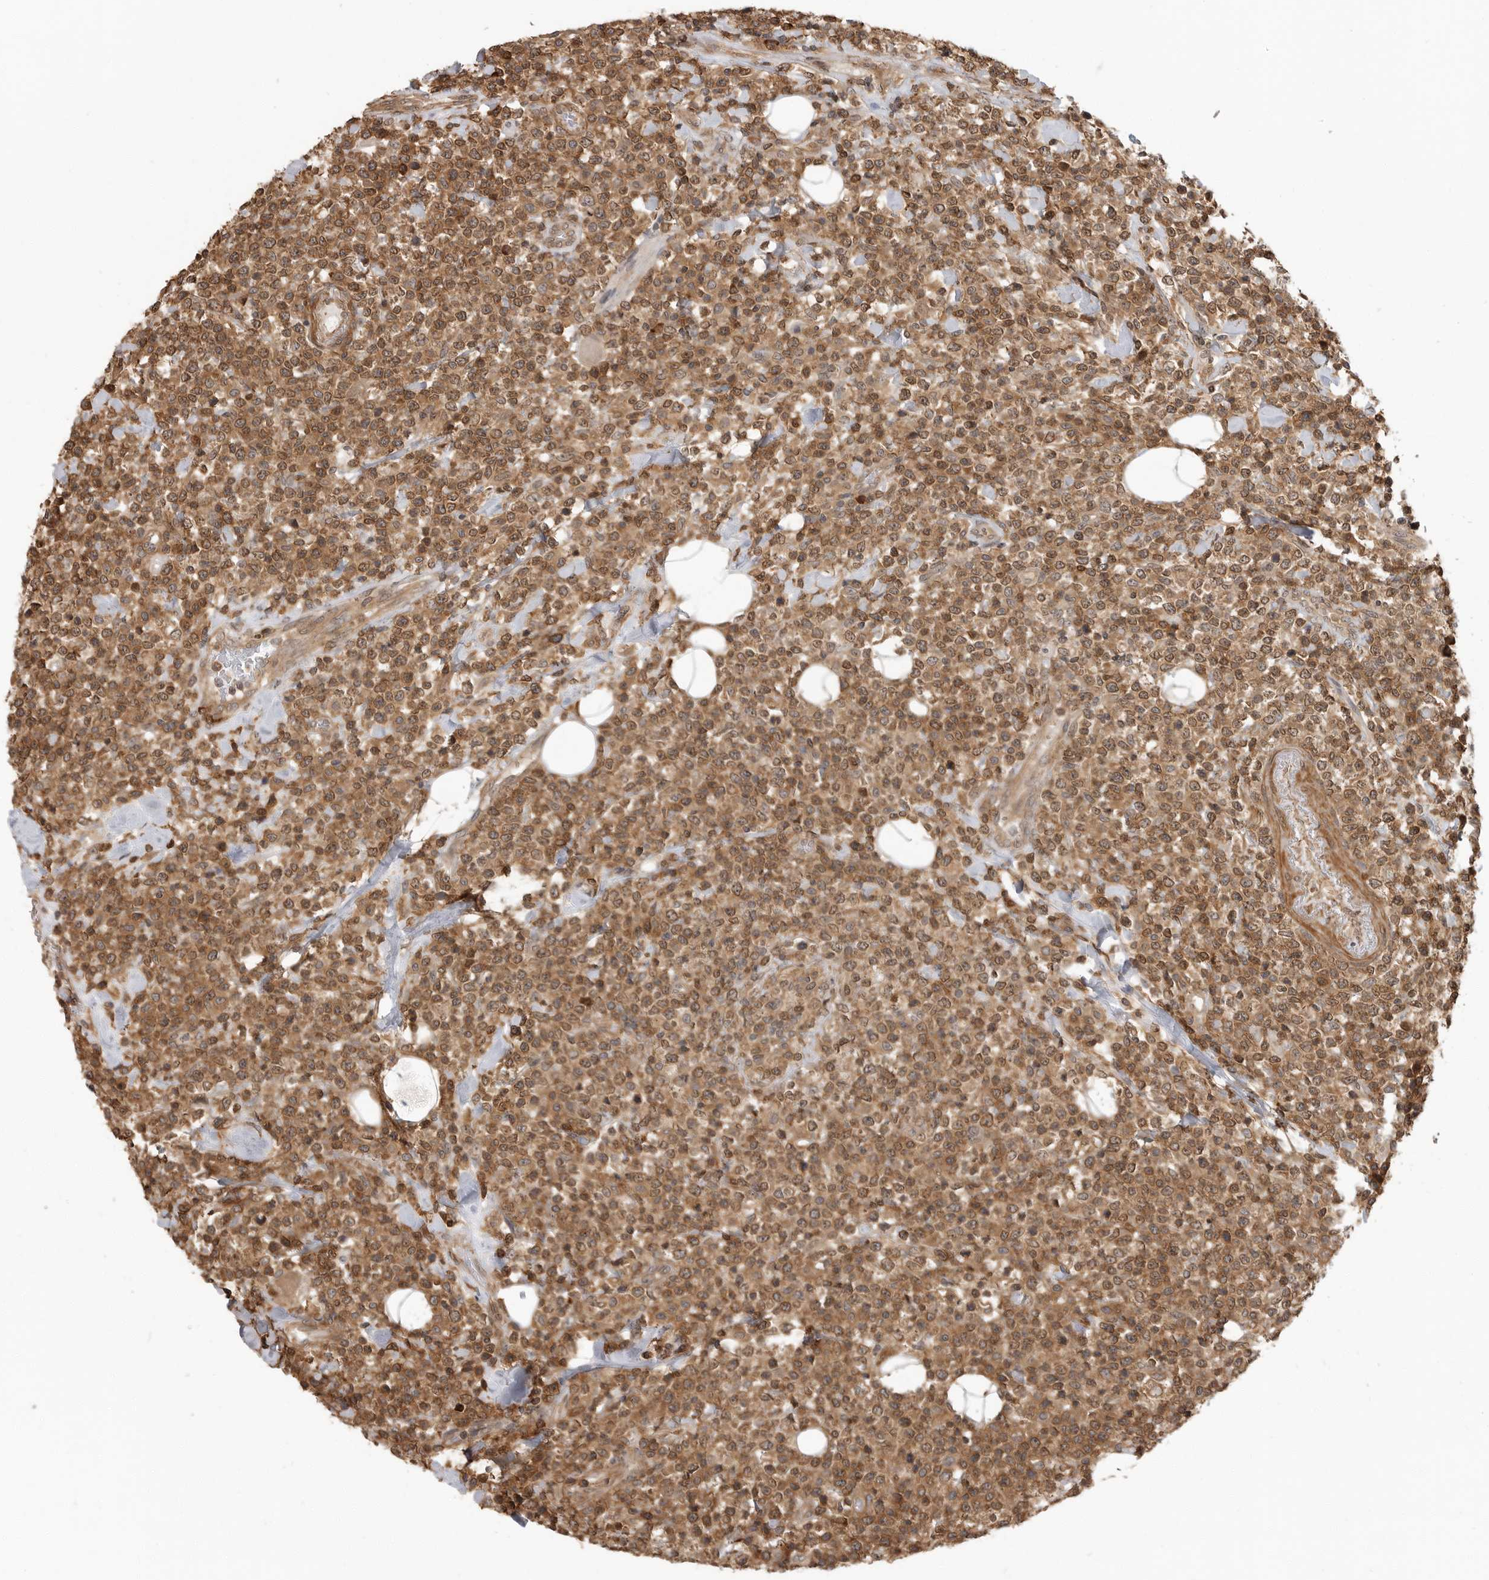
{"staining": {"intensity": "moderate", "quantity": ">75%", "location": "cytoplasmic/membranous,nuclear"}, "tissue": "lymphoma", "cell_type": "Tumor cells", "image_type": "cancer", "snomed": [{"axis": "morphology", "description": "Malignant lymphoma, non-Hodgkin's type, High grade"}, {"axis": "topography", "description": "Colon"}], "caption": "Immunohistochemical staining of lymphoma demonstrates medium levels of moderate cytoplasmic/membranous and nuclear protein positivity in approximately >75% of tumor cells.", "gene": "ERN1", "patient": {"sex": "female", "age": 53}}